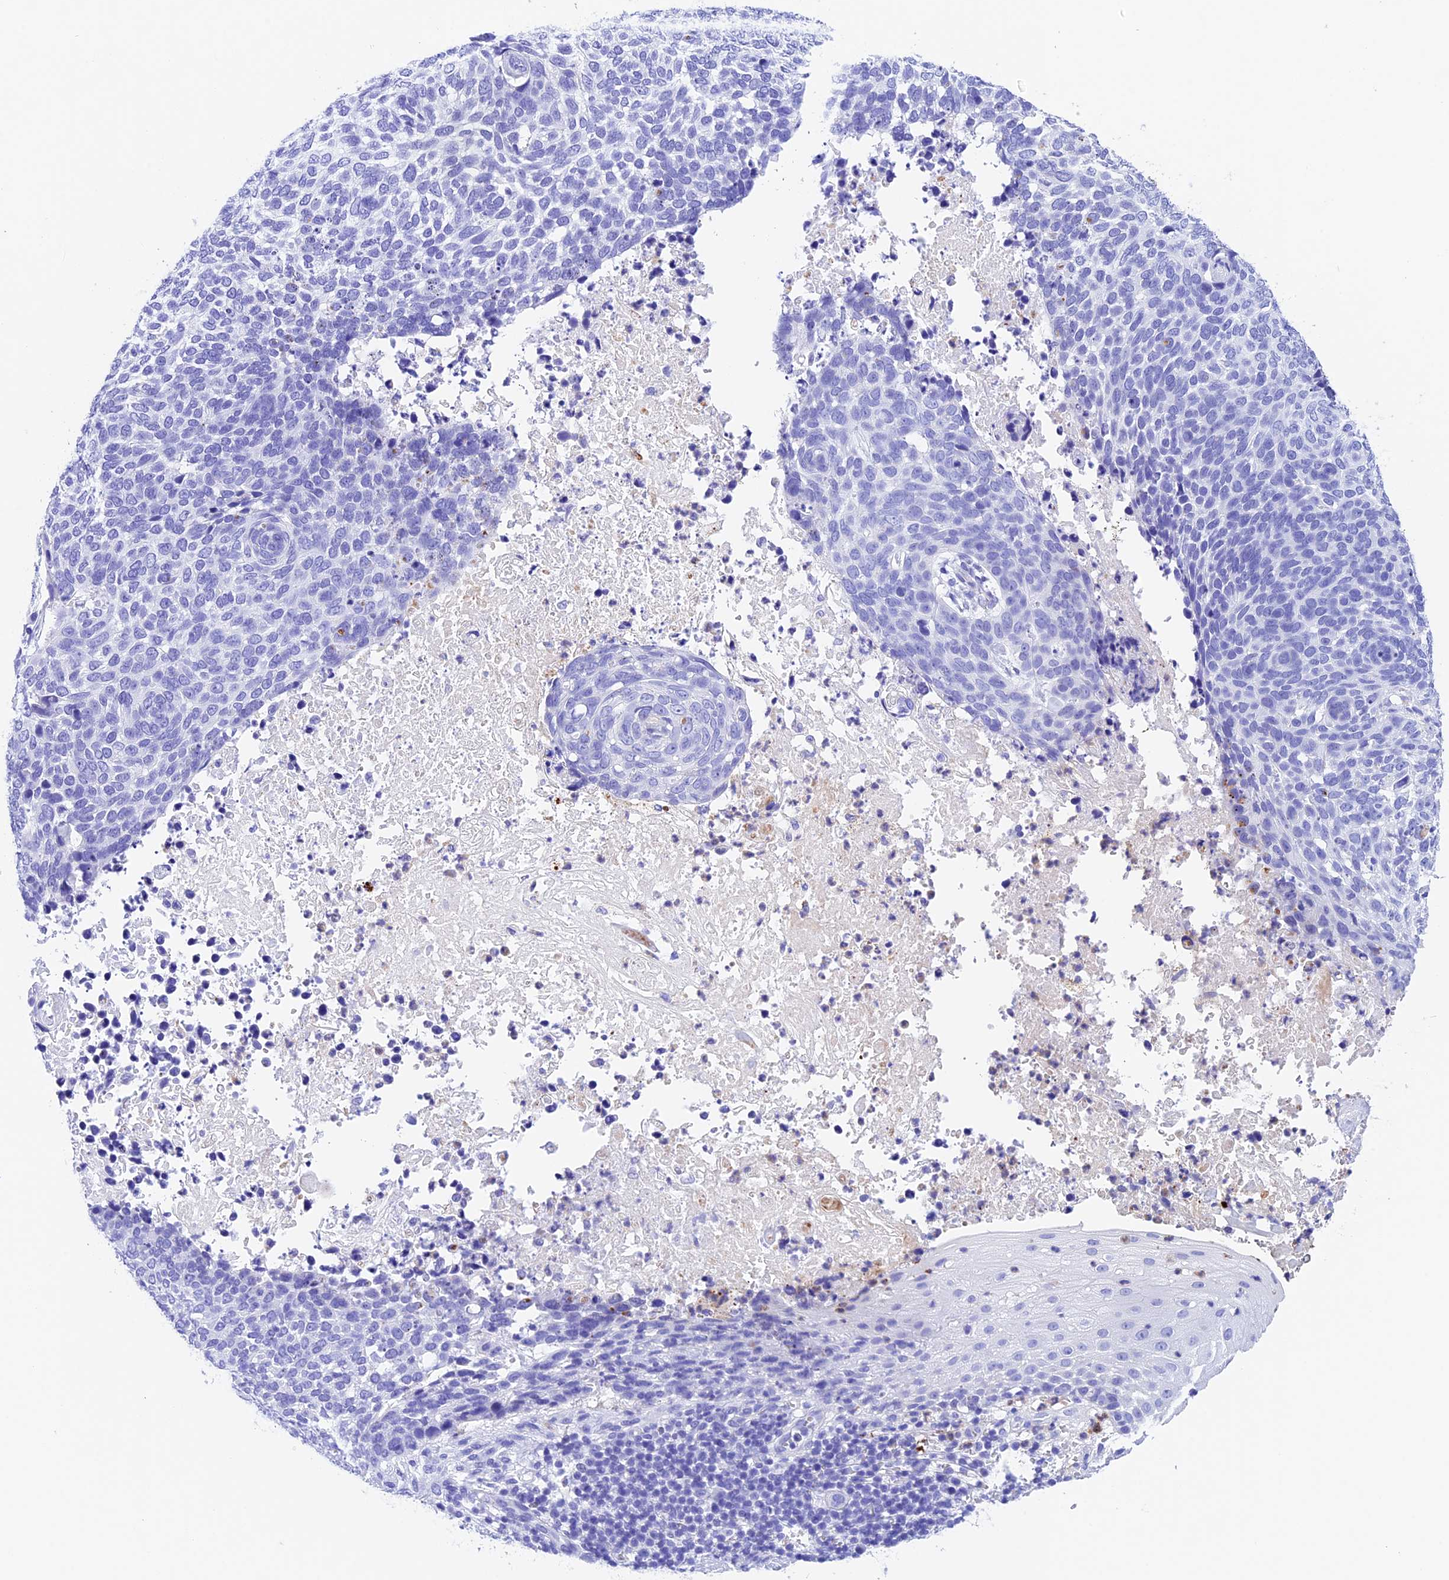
{"staining": {"intensity": "negative", "quantity": "none", "location": "none"}, "tissue": "skin cancer", "cell_type": "Tumor cells", "image_type": "cancer", "snomed": [{"axis": "morphology", "description": "Basal cell carcinoma"}, {"axis": "topography", "description": "Skin"}], "caption": "This image is of basal cell carcinoma (skin) stained with immunohistochemistry (IHC) to label a protein in brown with the nuclei are counter-stained blue. There is no staining in tumor cells.", "gene": "PSG11", "patient": {"sex": "female", "age": 64}}